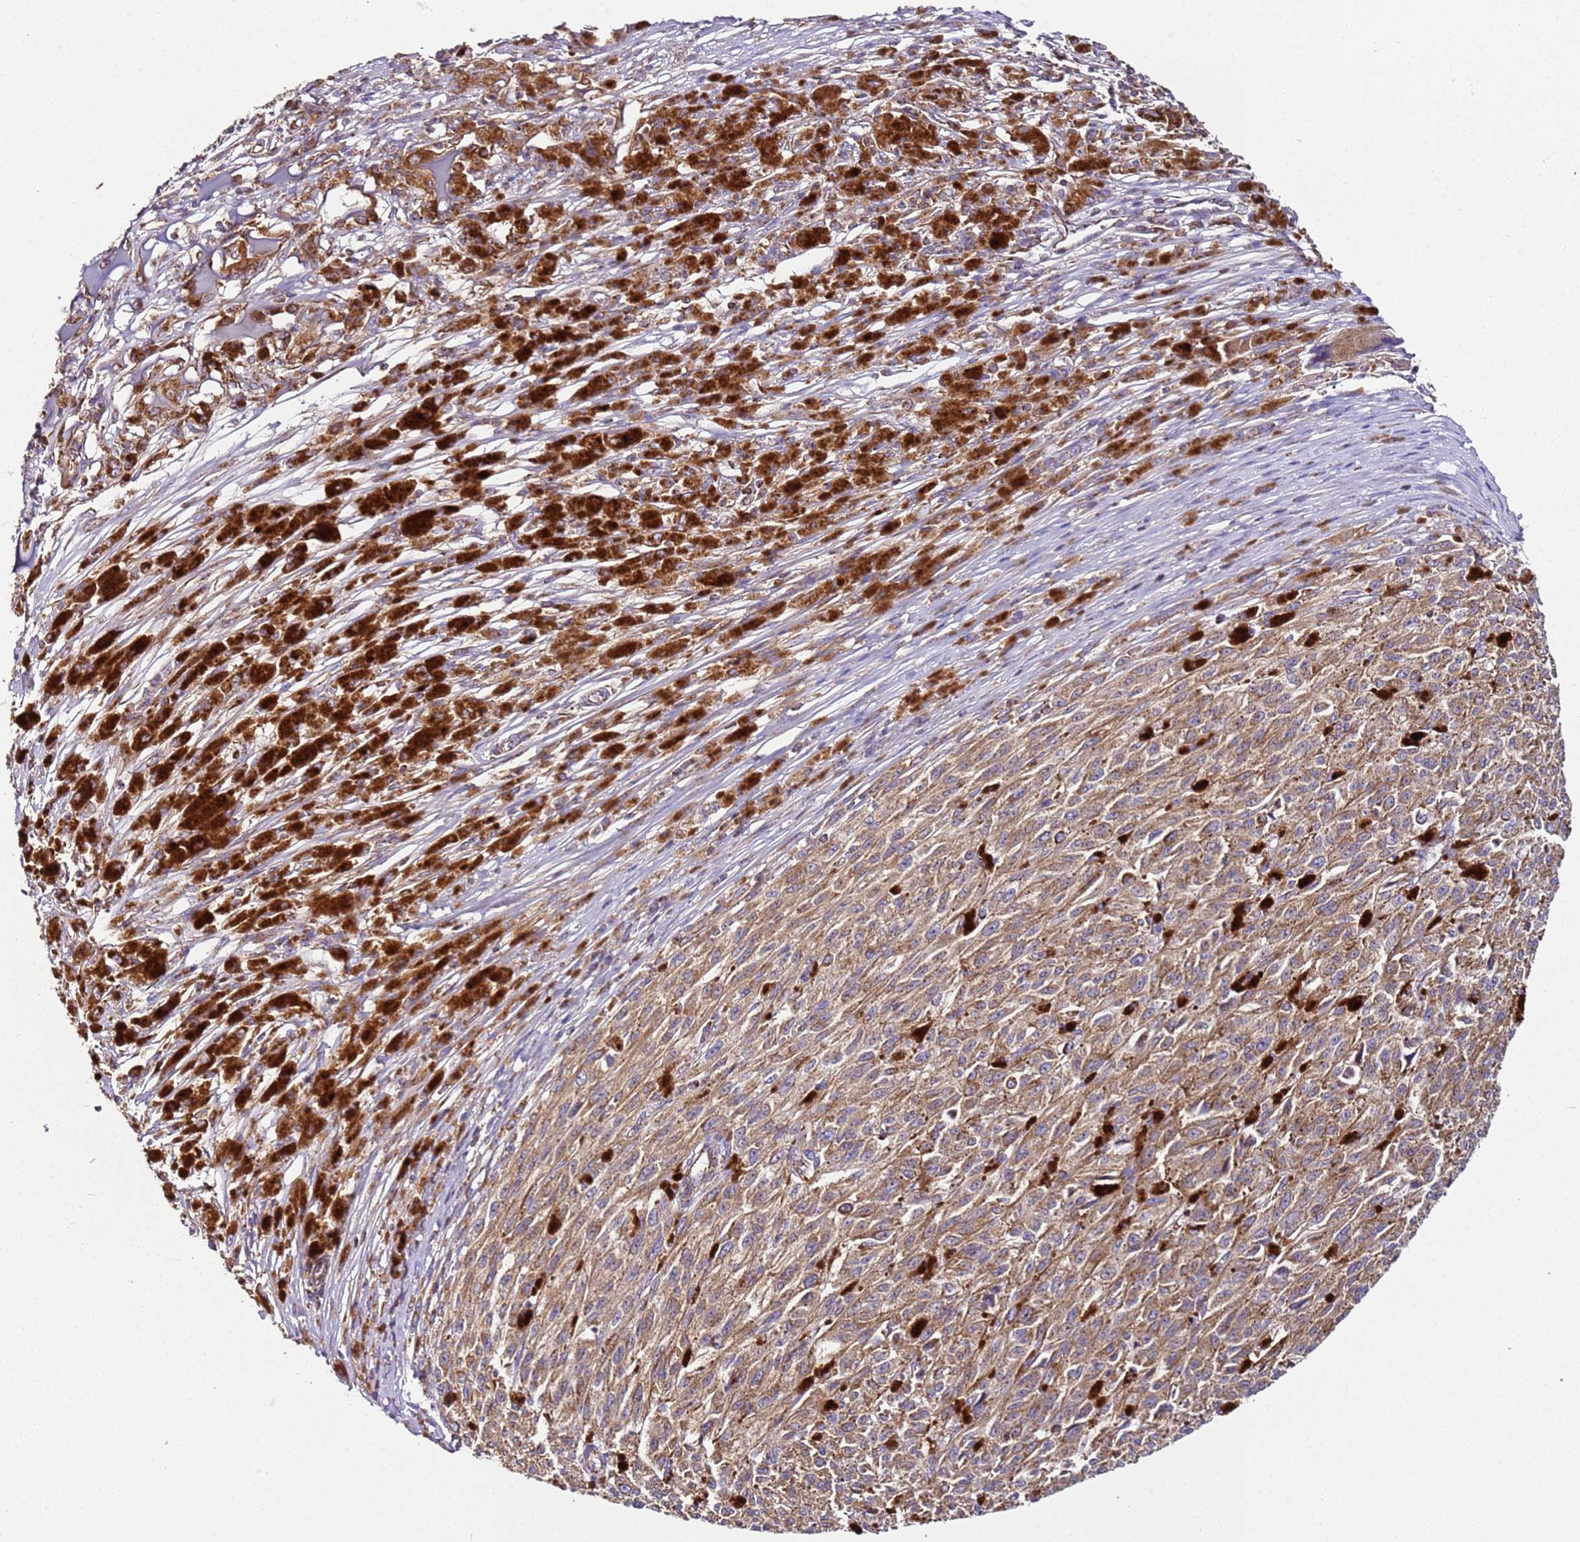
{"staining": {"intensity": "moderate", "quantity": ">75%", "location": "cytoplasmic/membranous"}, "tissue": "melanoma", "cell_type": "Tumor cells", "image_type": "cancer", "snomed": [{"axis": "morphology", "description": "Malignant melanoma, NOS"}, {"axis": "topography", "description": "Skin"}], "caption": "Immunohistochemical staining of human melanoma demonstrates moderate cytoplasmic/membranous protein positivity in about >75% of tumor cells.", "gene": "RMND5A", "patient": {"sex": "female", "age": 52}}